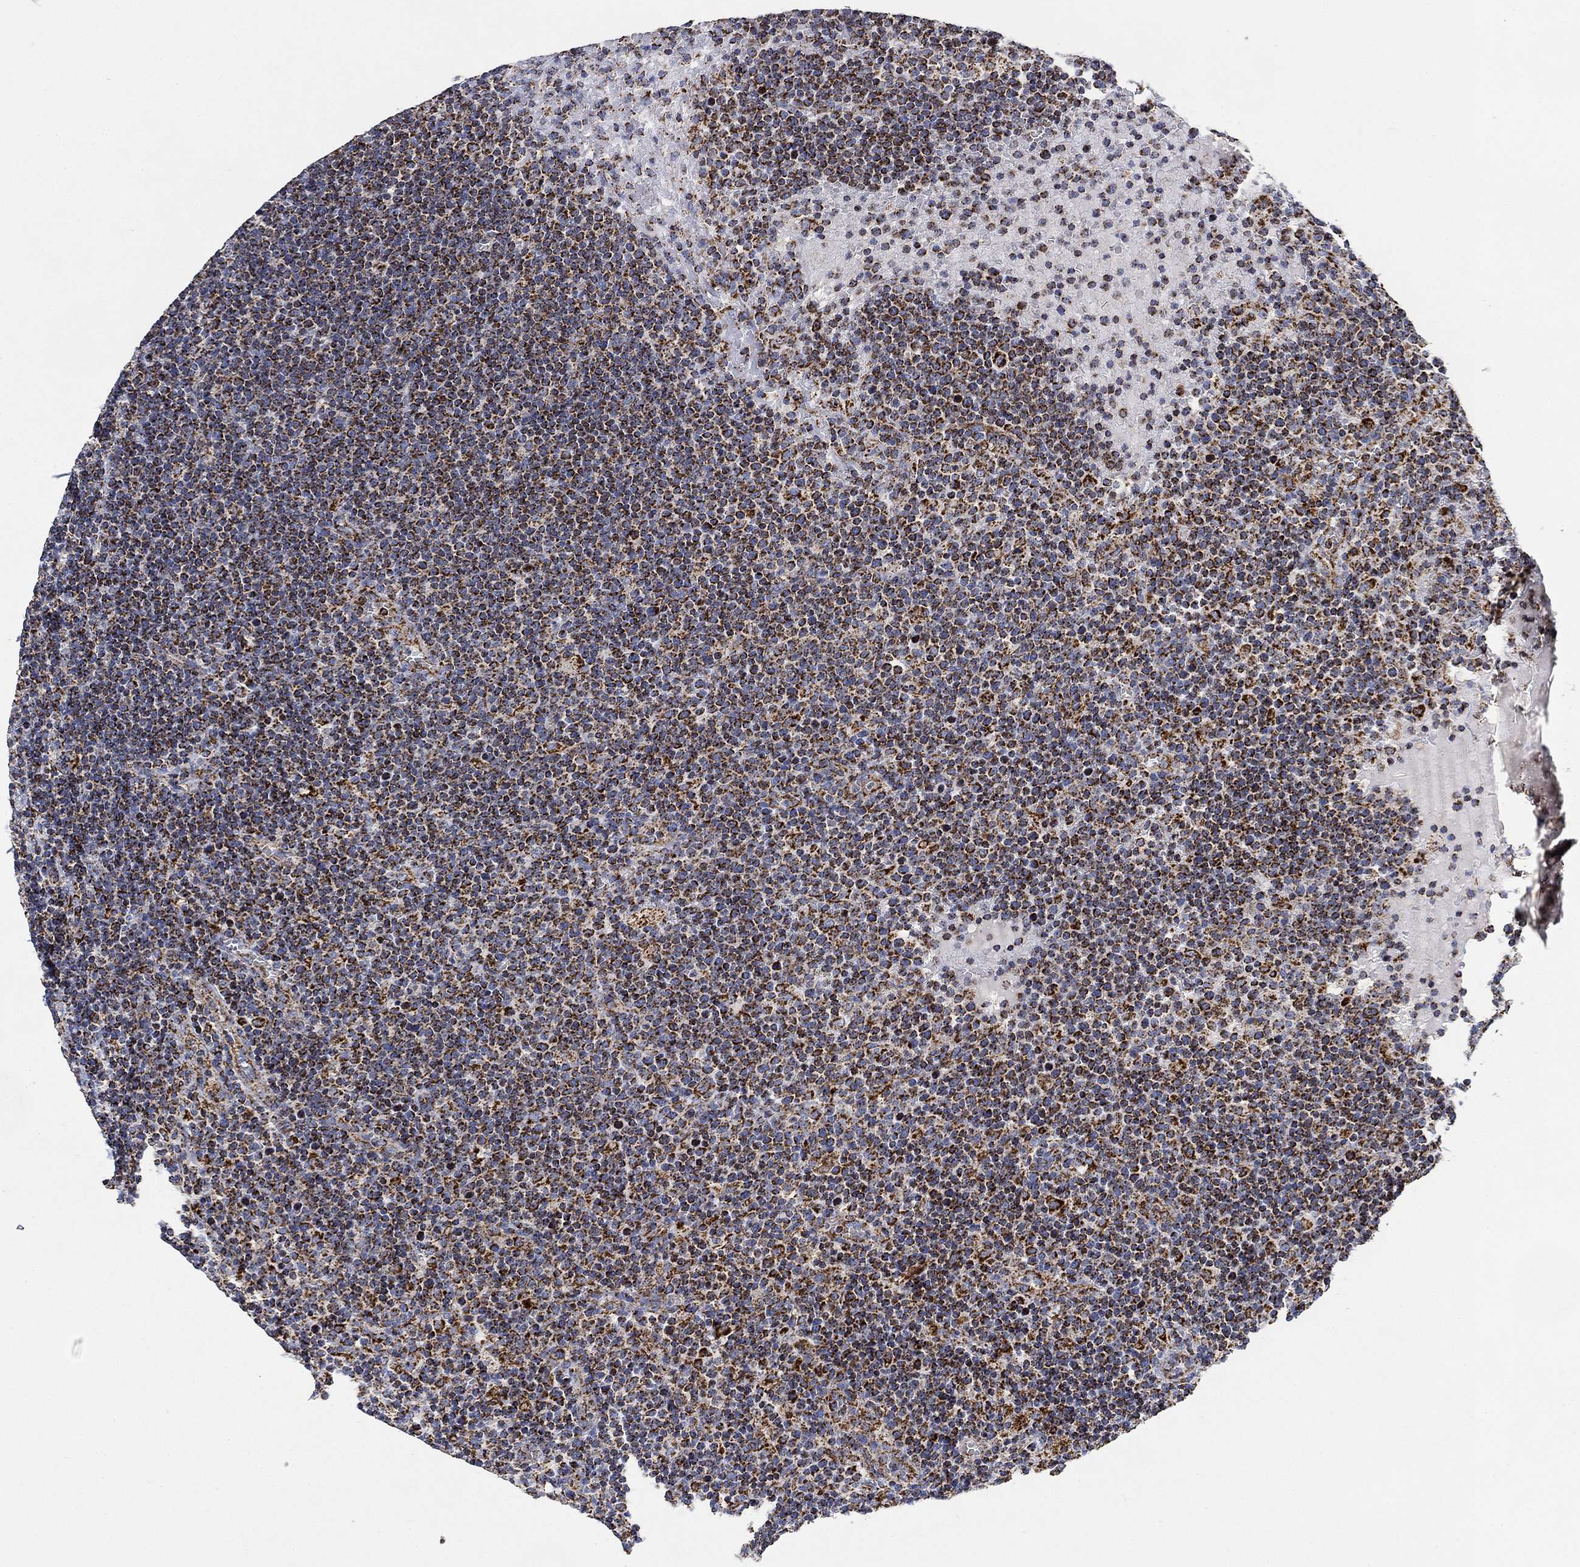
{"staining": {"intensity": "strong", "quantity": "25%-75%", "location": "cytoplasmic/membranous"}, "tissue": "lymphoma", "cell_type": "Tumor cells", "image_type": "cancer", "snomed": [{"axis": "morphology", "description": "Malignant lymphoma, non-Hodgkin's type, High grade"}, {"axis": "topography", "description": "Lymph node"}], "caption": "Brown immunohistochemical staining in malignant lymphoma, non-Hodgkin's type (high-grade) exhibits strong cytoplasmic/membranous positivity in about 25%-75% of tumor cells.", "gene": "NDUFS3", "patient": {"sex": "male", "age": 61}}